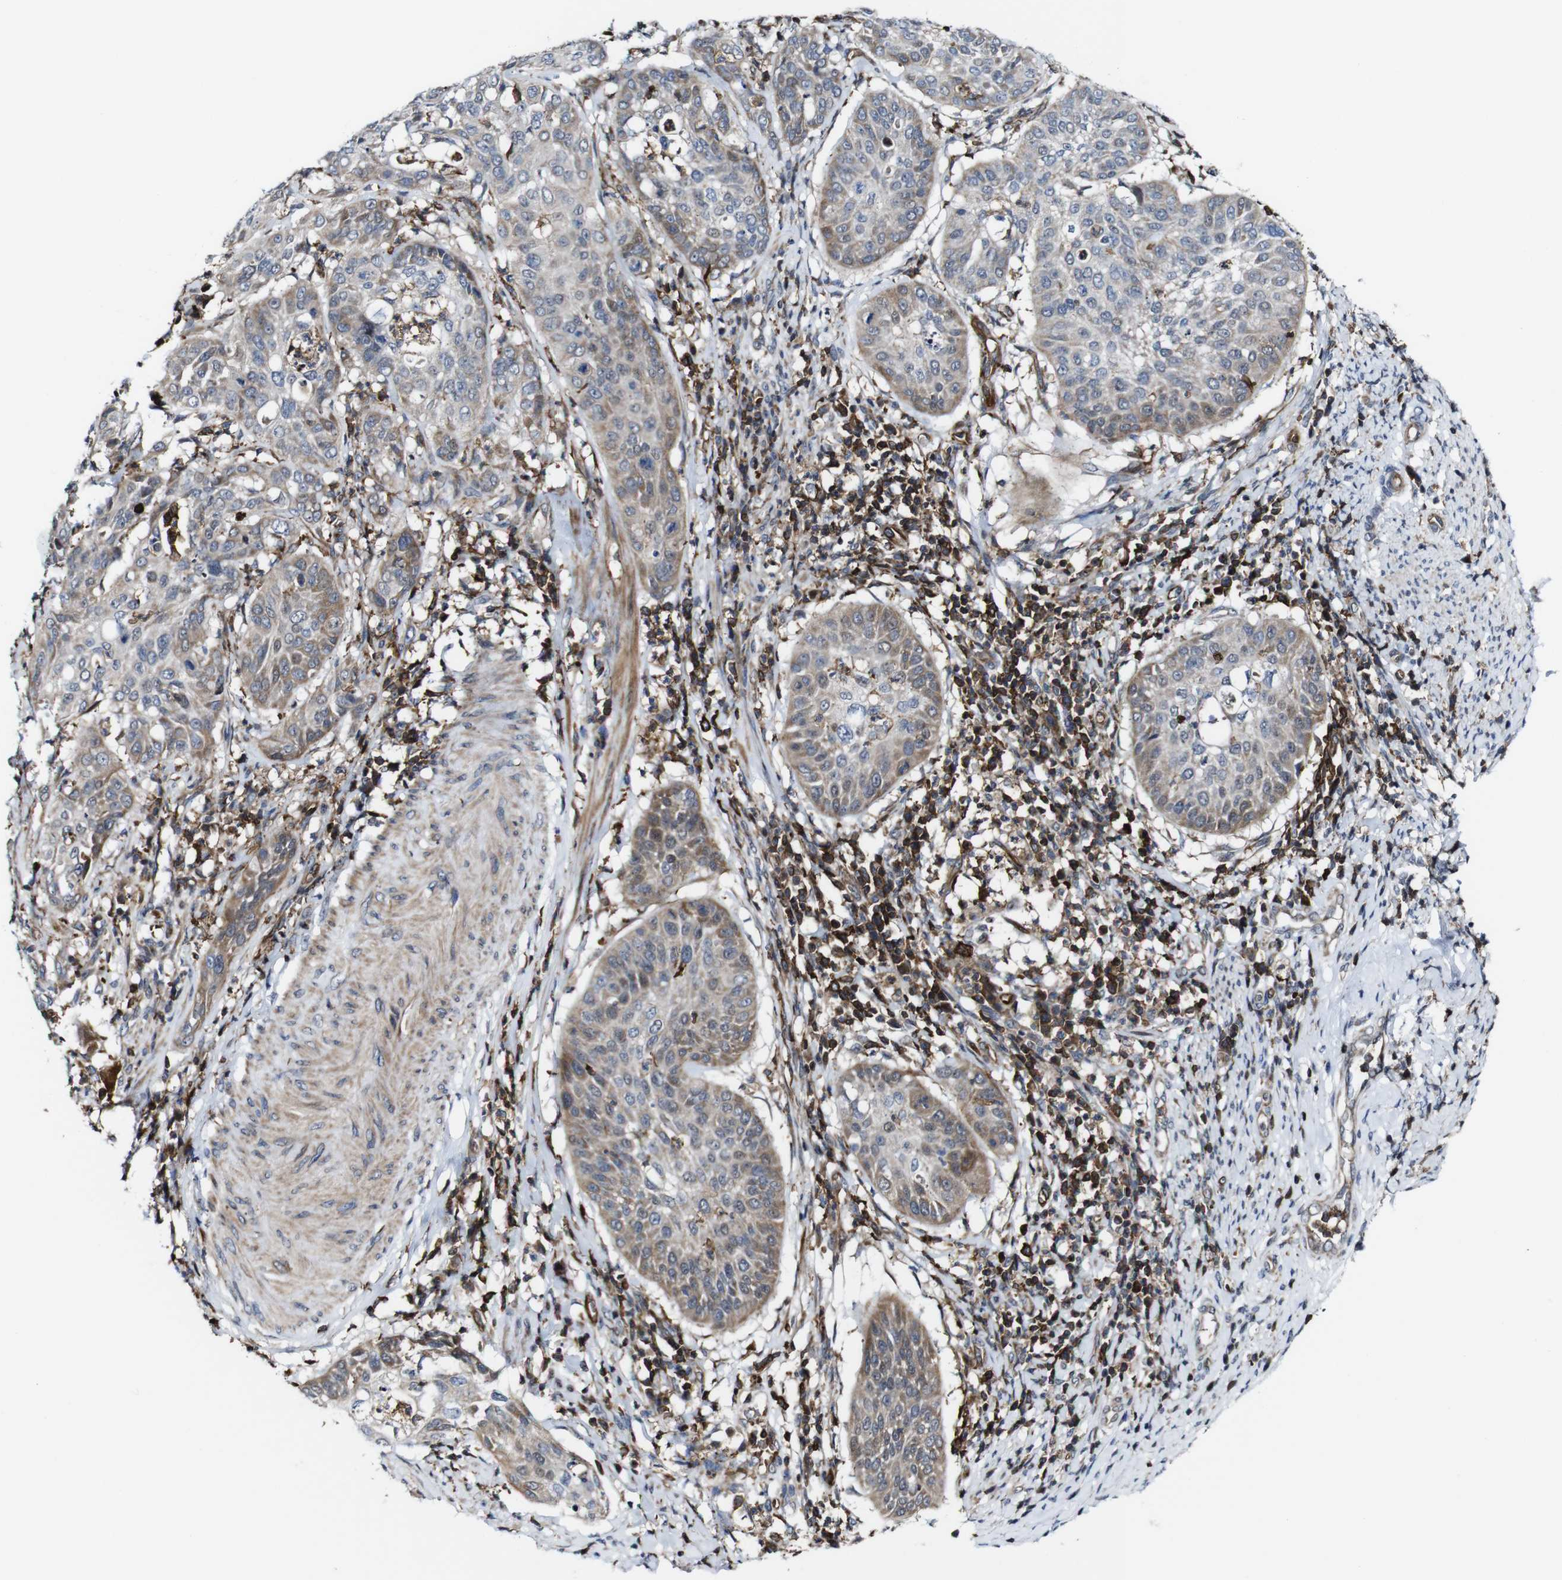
{"staining": {"intensity": "weak", "quantity": ">75%", "location": "cytoplasmic/membranous"}, "tissue": "cervical cancer", "cell_type": "Tumor cells", "image_type": "cancer", "snomed": [{"axis": "morphology", "description": "Normal tissue, NOS"}, {"axis": "morphology", "description": "Squamous cell carcinoma, NOS"}, {"axis": "topography", "description": "Cervix"}], "caption": "Brown immunohistochemical staining in human cervical cancer (squamous cell carcinoma) reveals weak cytoplasmic/membranous positivity in about >75% of tumor cells.", "gene": "JAK2", "patient": {"sex": "female", "age": 39}}